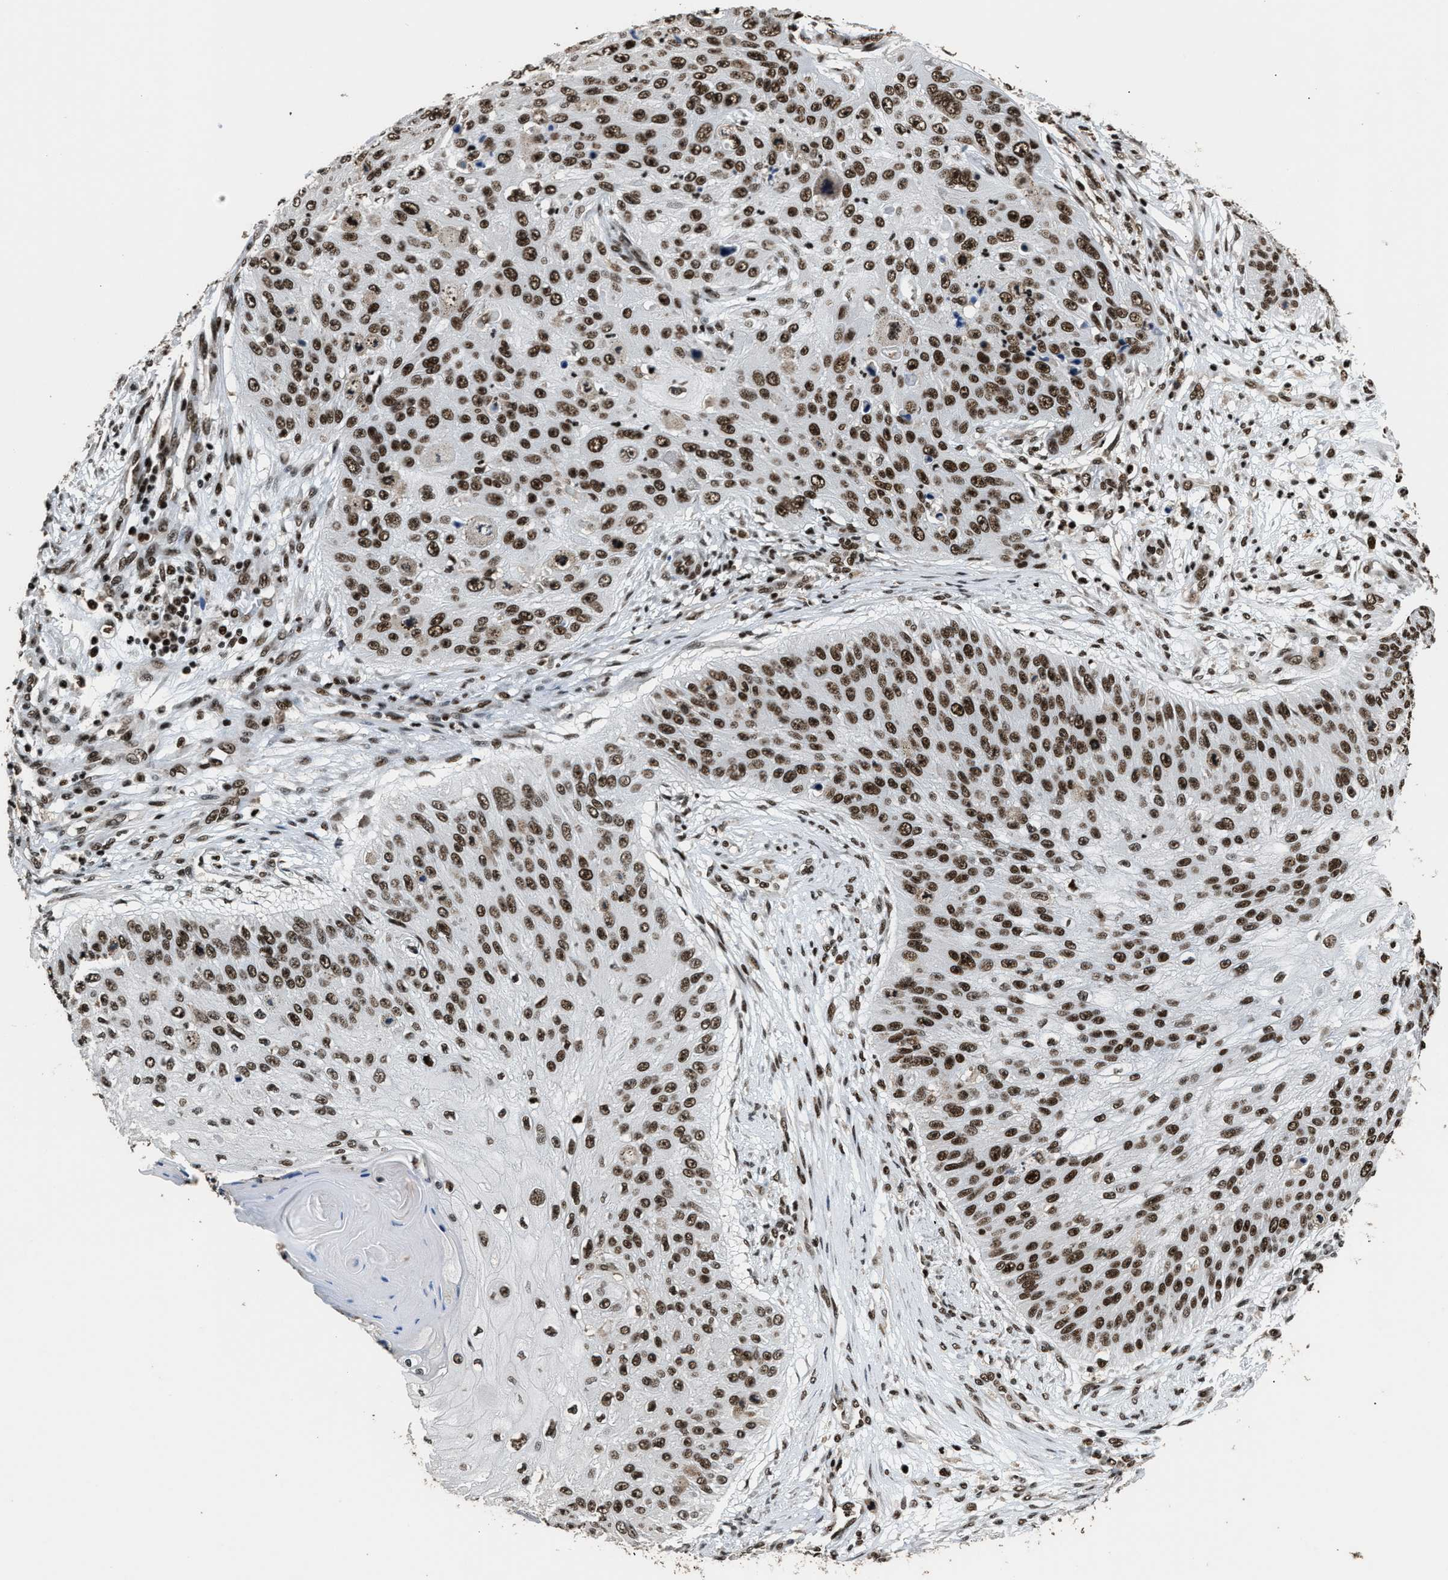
{"staining": {"intensity": "strong", "quantity": ">75%", "location": "nuclear"}, "tissue": "skin cancer", "cell_type": "Tumor cells", "image_type": "cancer", "snomed": [{"axis": "morphology", "description": "Squamous cell carcinoma, NOS"}, {"axis": "topography", "description": "Skin"}], "caption": "Approximately >75% of tumor cells in human skin cancer (squamous cell carcinoma) reveal strong nuclear protein staining as visualized by brown immunohistochemical staining.", "gene": "RAD21", "patient": {"sex": "female", "age": 80}}